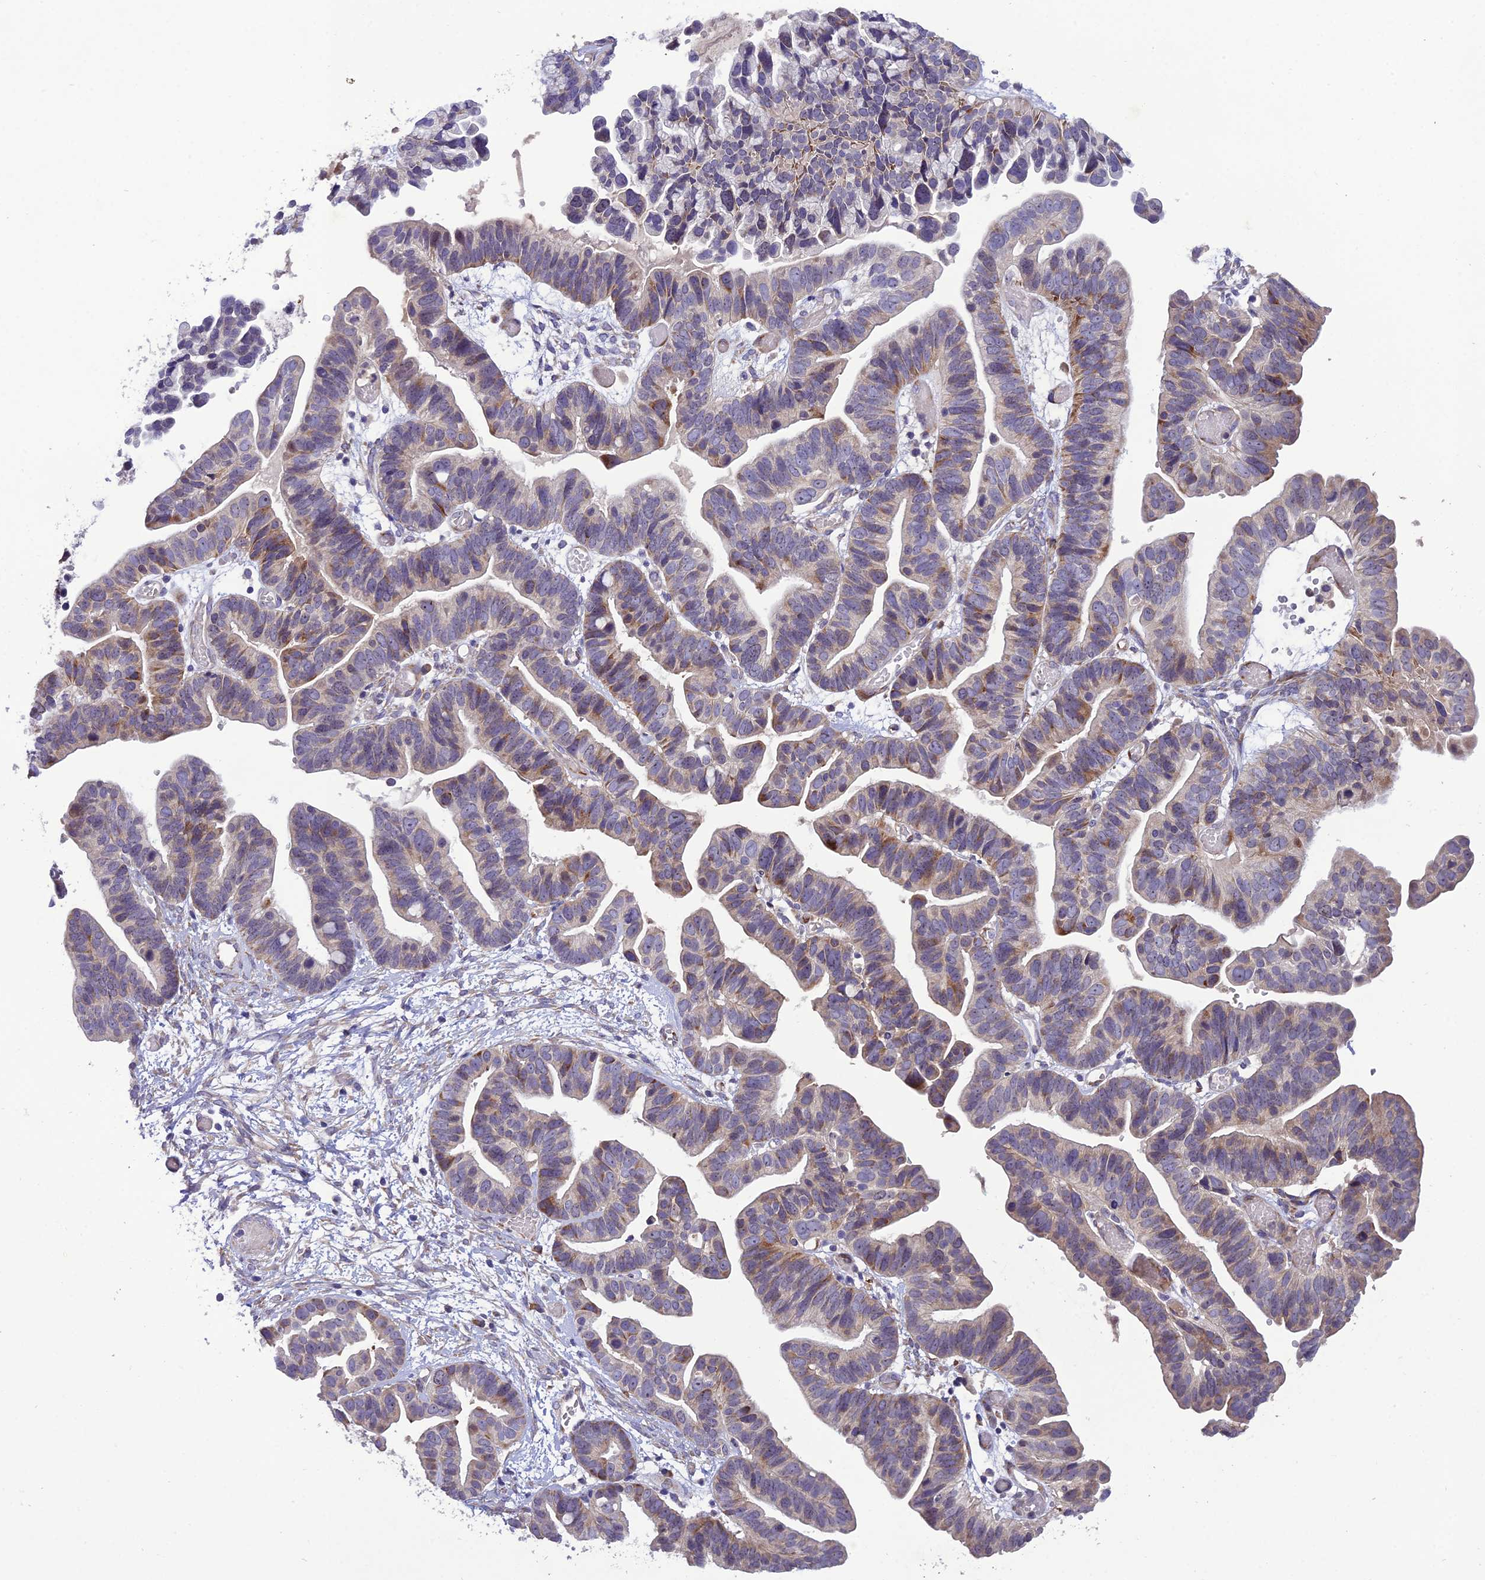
{"staining": {"intensity": "moderate", "quantity": "<25%", "location": "cytoplasmic/membranous"}, "tissue": "ovarian cancer", "cell_type": "Tumor cells", "image_type": "cancer", "snomed": [{"axis": "morphology", "description": "Cystadenocarcinoma, serous, NOS"}, {"axis": "topography", "description": "Ovary"}], "caption": "Immunohistochemical staining of human serous cystadenocarcinoma (ovarian) demonstrates moderate cytoplasmic/membranous protein positivity in about <25% of tumor cells. (DAB (3,3'-diaminobenzidine) = brown stain, brightfield microscopy at high magnification).", "gene": "CENPL", "patient": {"sex": "female", "age": 56}}